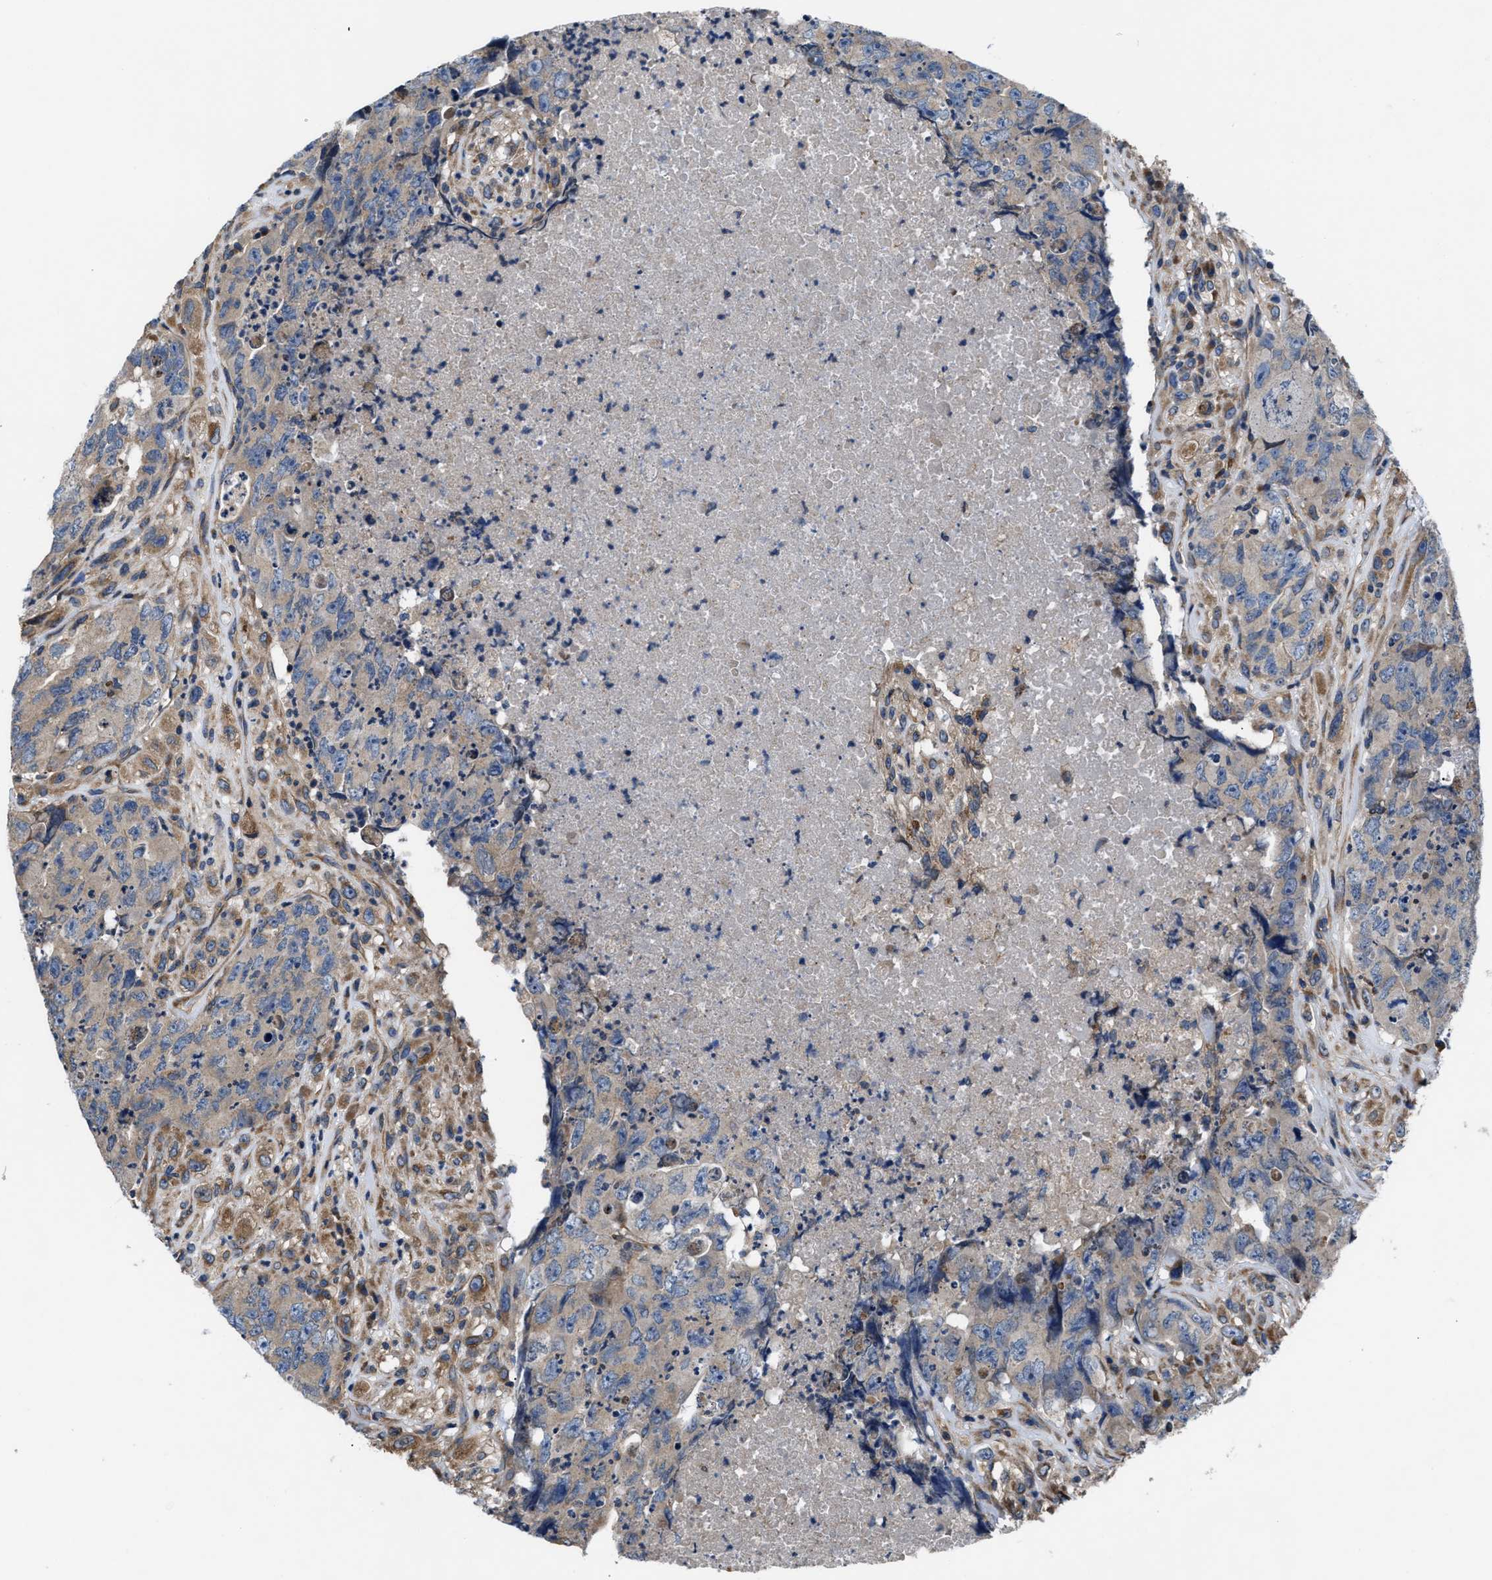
{"staining": {"intensity": "weak", "quantity": ">75%", "location": "cytoplasmic/membranous"}, "tissue": "testis cancer", "cell_type": "Tumor cells", "image_type": "cancer", "snomed": [{"axis": "morphology", "description": "Carcinoma, Embryonal, NOS"}, {"axis": "topography", "description": "Testis"}], "caption": "Immunohistochemical staining of embryonal carcinoma (testis) reveals low levels of weak cytoplasmic/membranous protein positivity in about >75% of tumor cells. (Brightfield microscopy of DAB IHC at high magnification).", "gene": "CEP128", "patient": {"sex": "male", "age": 32}}